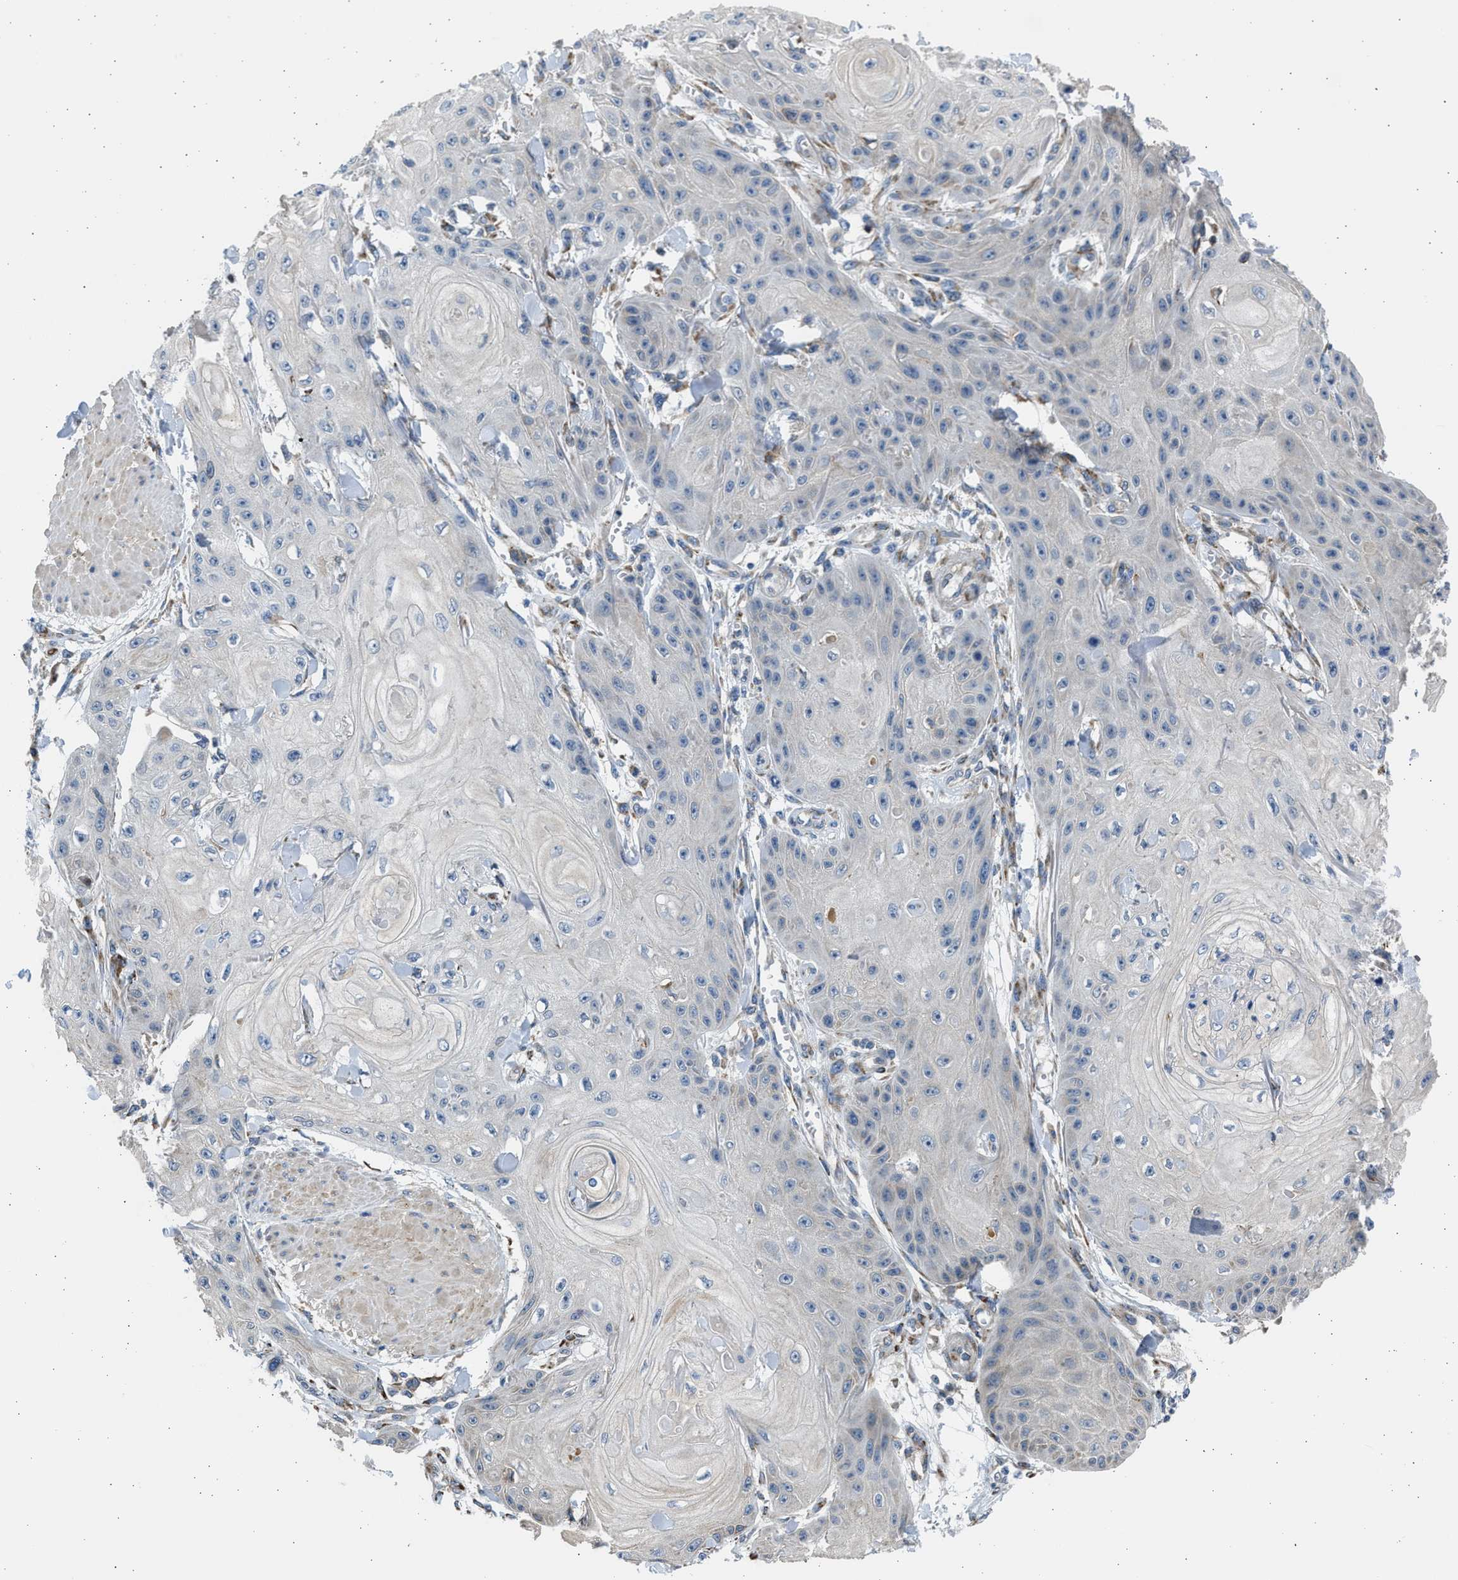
{"staining": {"intensity": "negative", "quantity": "none", "location": "none"}, "tissue": "skin cancer", "cell_type": "Tumor cells", "image_type": "cancer", "snomed": [{"axis": "morphology", "description": "Squamous cell carcinoma, NOS"}, {"axis": "topography", "description": "Skin"}], "caption": "High magnification brightfield microscopy of skin squamous cell carcinoma stained with DAB (3,3'-diaminobenzidine) (brown) and counterstained with hematoxylin (blue): tumor cells show no significant positivity.", "gene": "PLD2", "patient": {"sex": "male", "age": 74}}